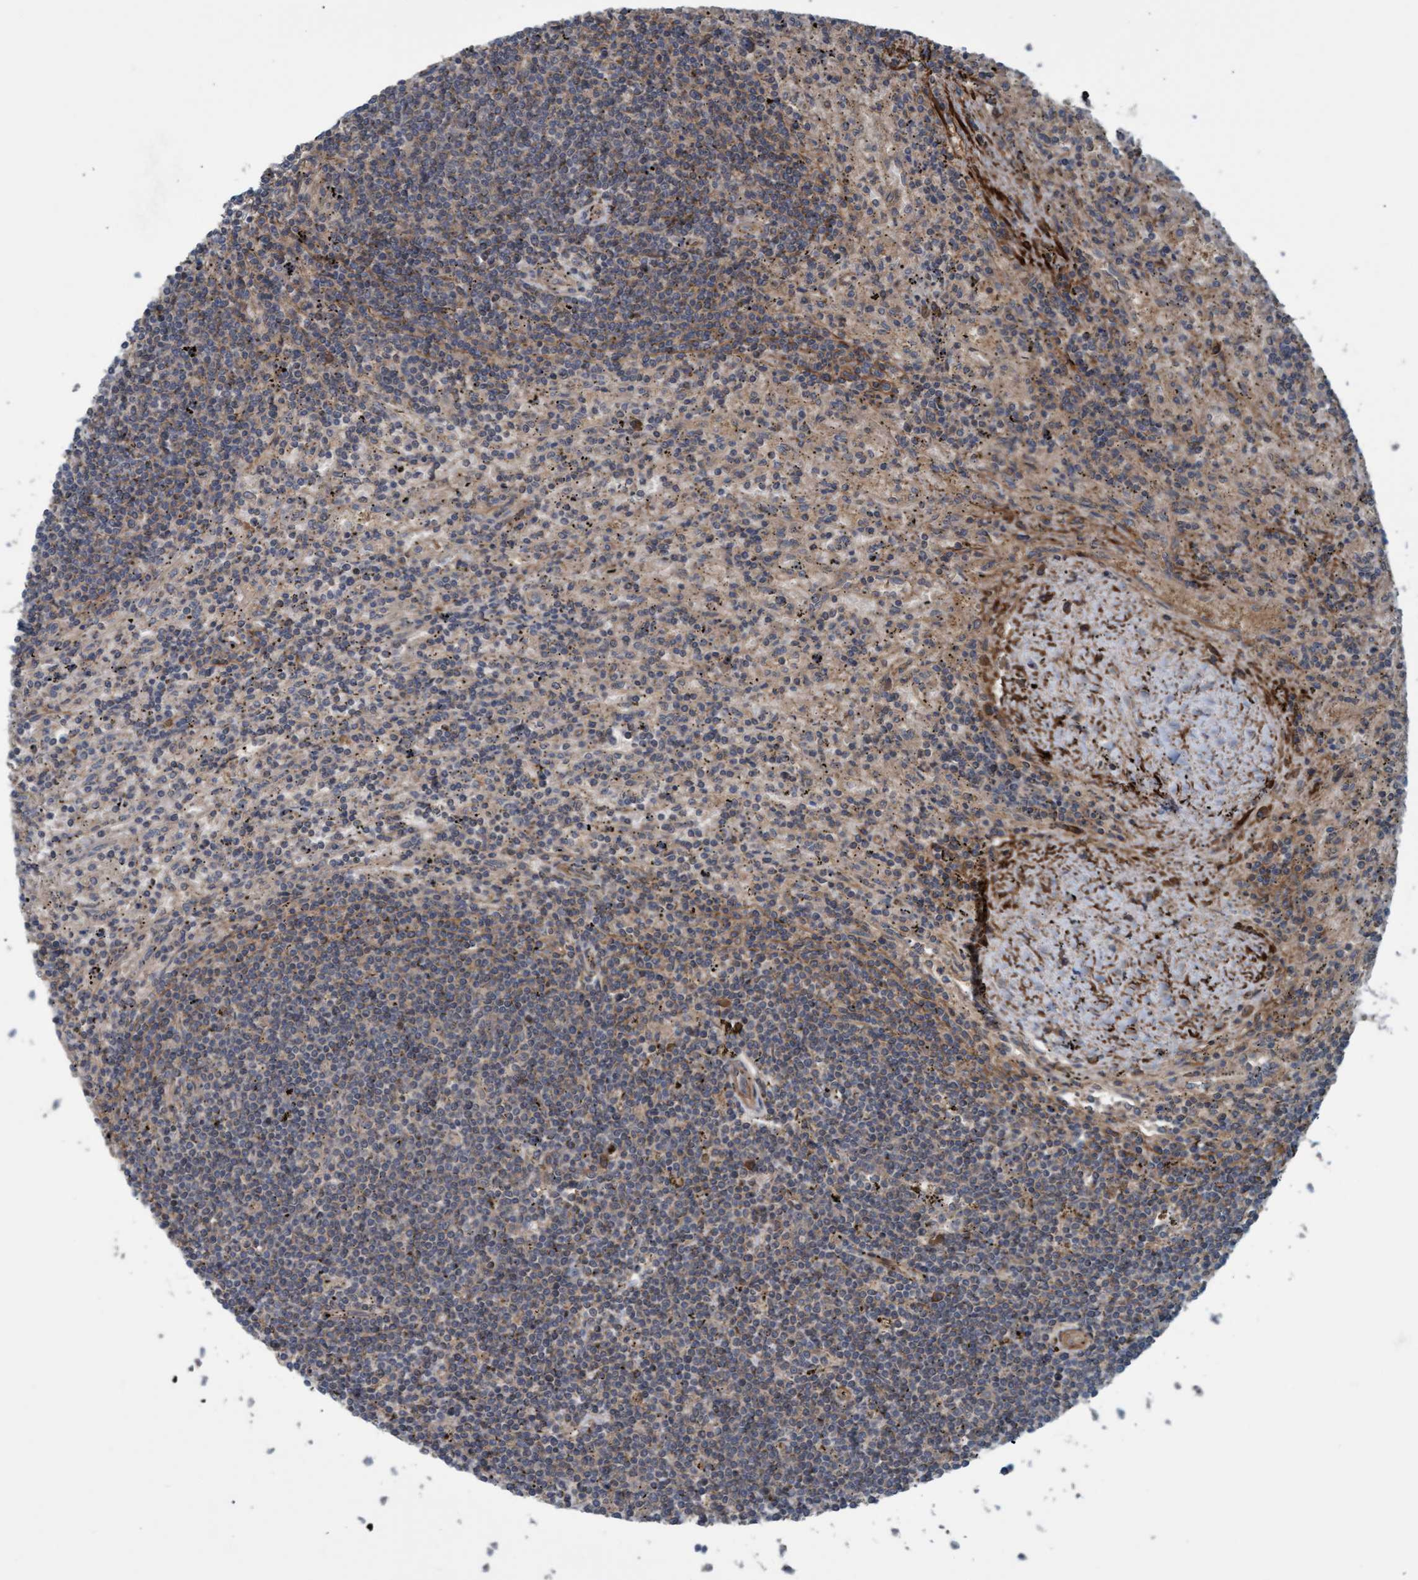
{"staining": {"intensity": "weak", "quantity": "25%-75%", "location": "cytoplasmic/membranous"}, "tissue": "lymphoma", "cell_type": "Tumor cells", "image_type": "cancer", "snomed": [{"axis": "morphology", "description": "Malignant lymphoma, non-Hodgkin's type, Low grade"}, {"axis": "topography", "description": "Spleen"}], "caption": "Immunohistochemical staining of human malignant lymphoma, non-Hodgkin's type (low-grade) reveals low levels of weak cytoplasmic/membranous expression in about 25%-75% of tumor cells.", "gene": "GGT6", "patient": {"sex": "male", "age": 76}}